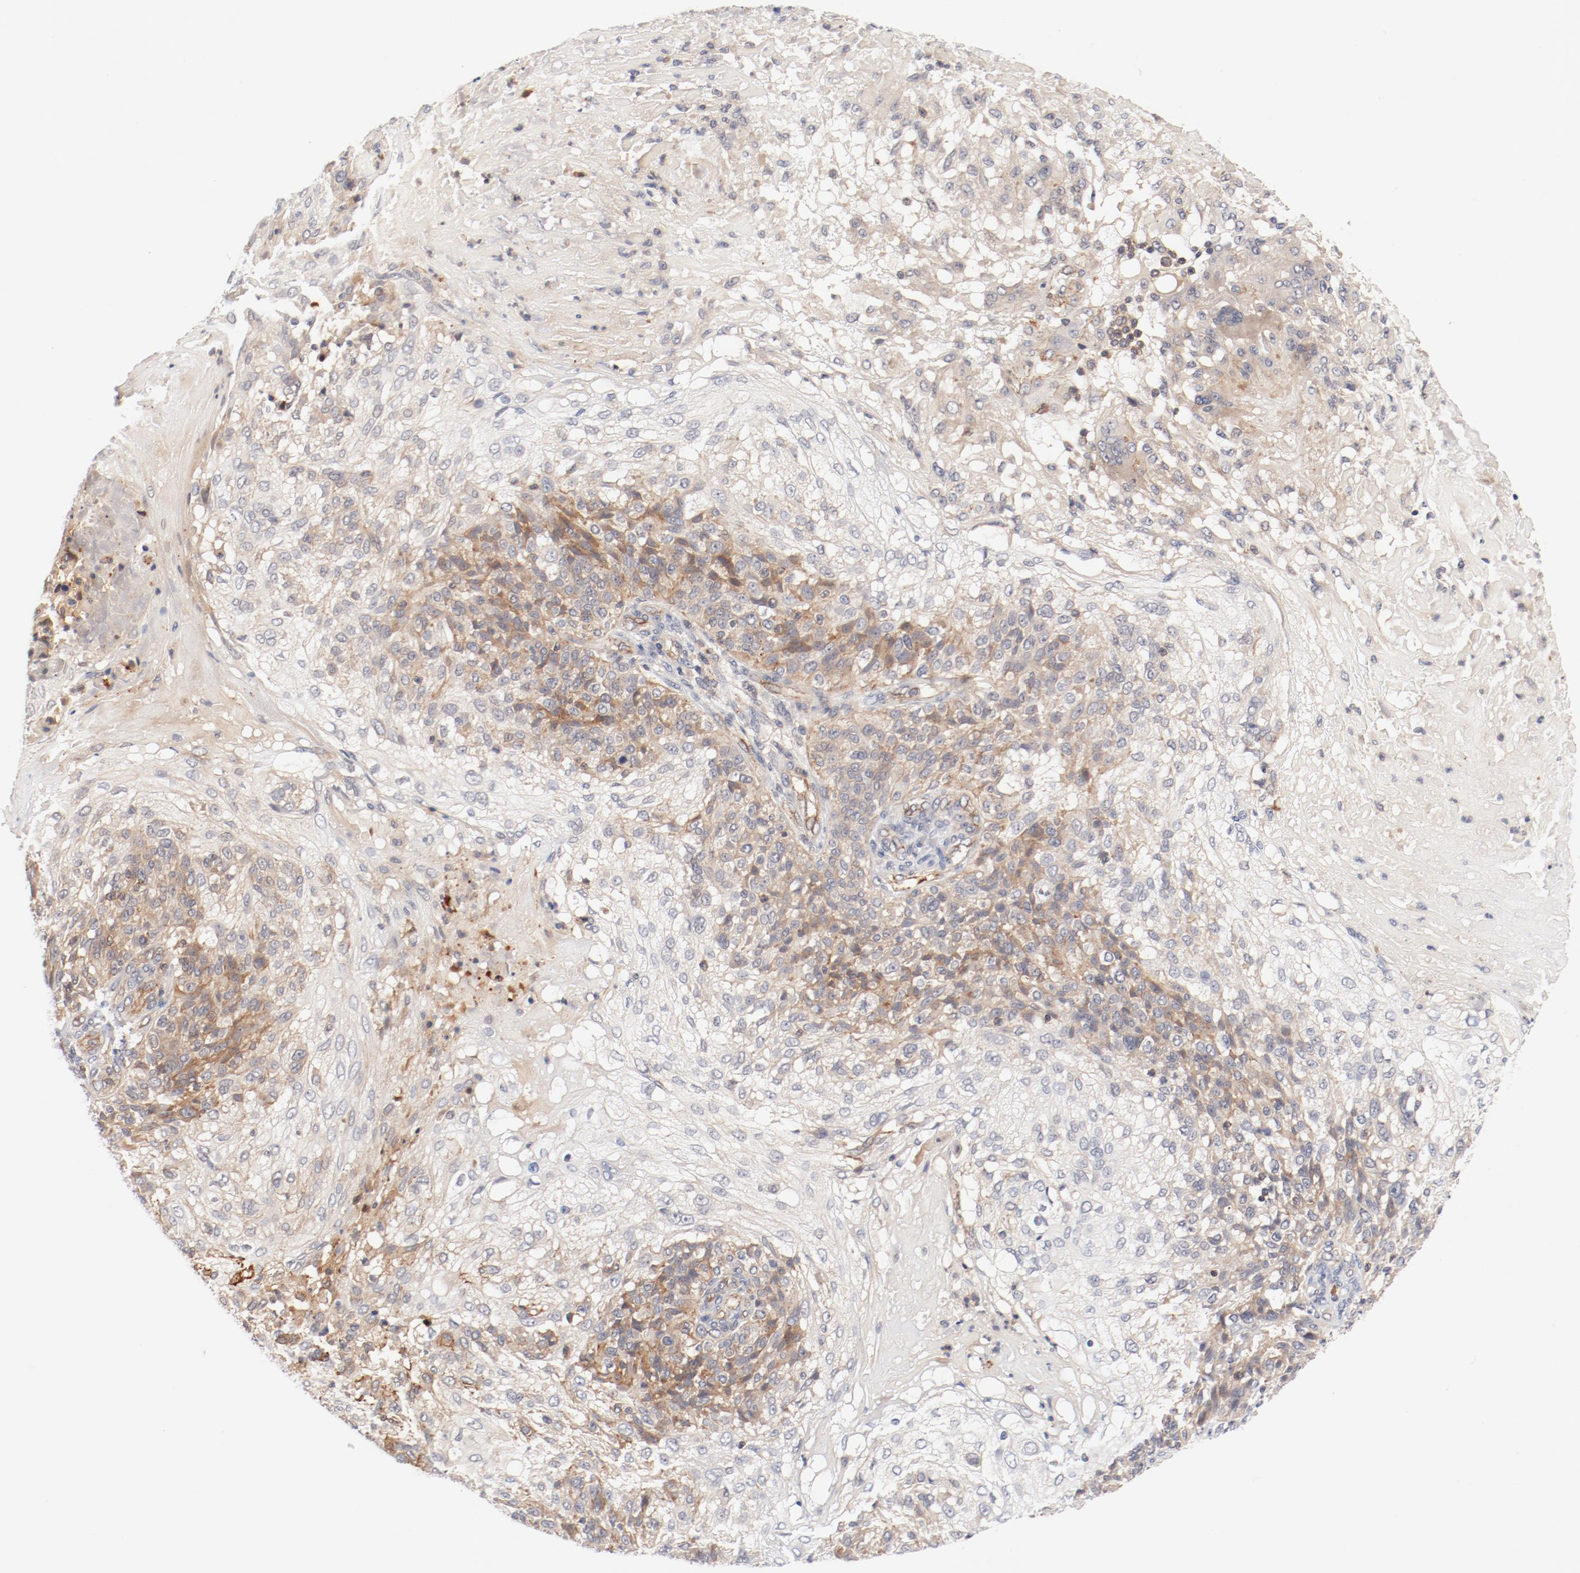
{"staining": {"intensity": "moderate", "quantity": "25%-75%", "location": "cytoplasmic/membranous"}, "tissue": "skin cancer", "cell_type": "Tumor cells", "image_type": "cancer", "snomed": [{"axis": "morphology", "description": "Normal tissue, NOS"}, {"axis": "morphology", "description": "Squamous cell carcinoma, NOS"}, {"axis": "topography", "description": "Skin"}], "caption": "This histopathology image reveals skin cancer (squamous cell carcinoma) stained with immunohistochemistry (IHC) to label a protein in brown. The cytoplasmic/membranous of tumor cells show moderate positivity for the protein. Nuclei are counter-stained blue.", "gene": "ZNF267", "patient": {"sex": "female", "age": 83}}